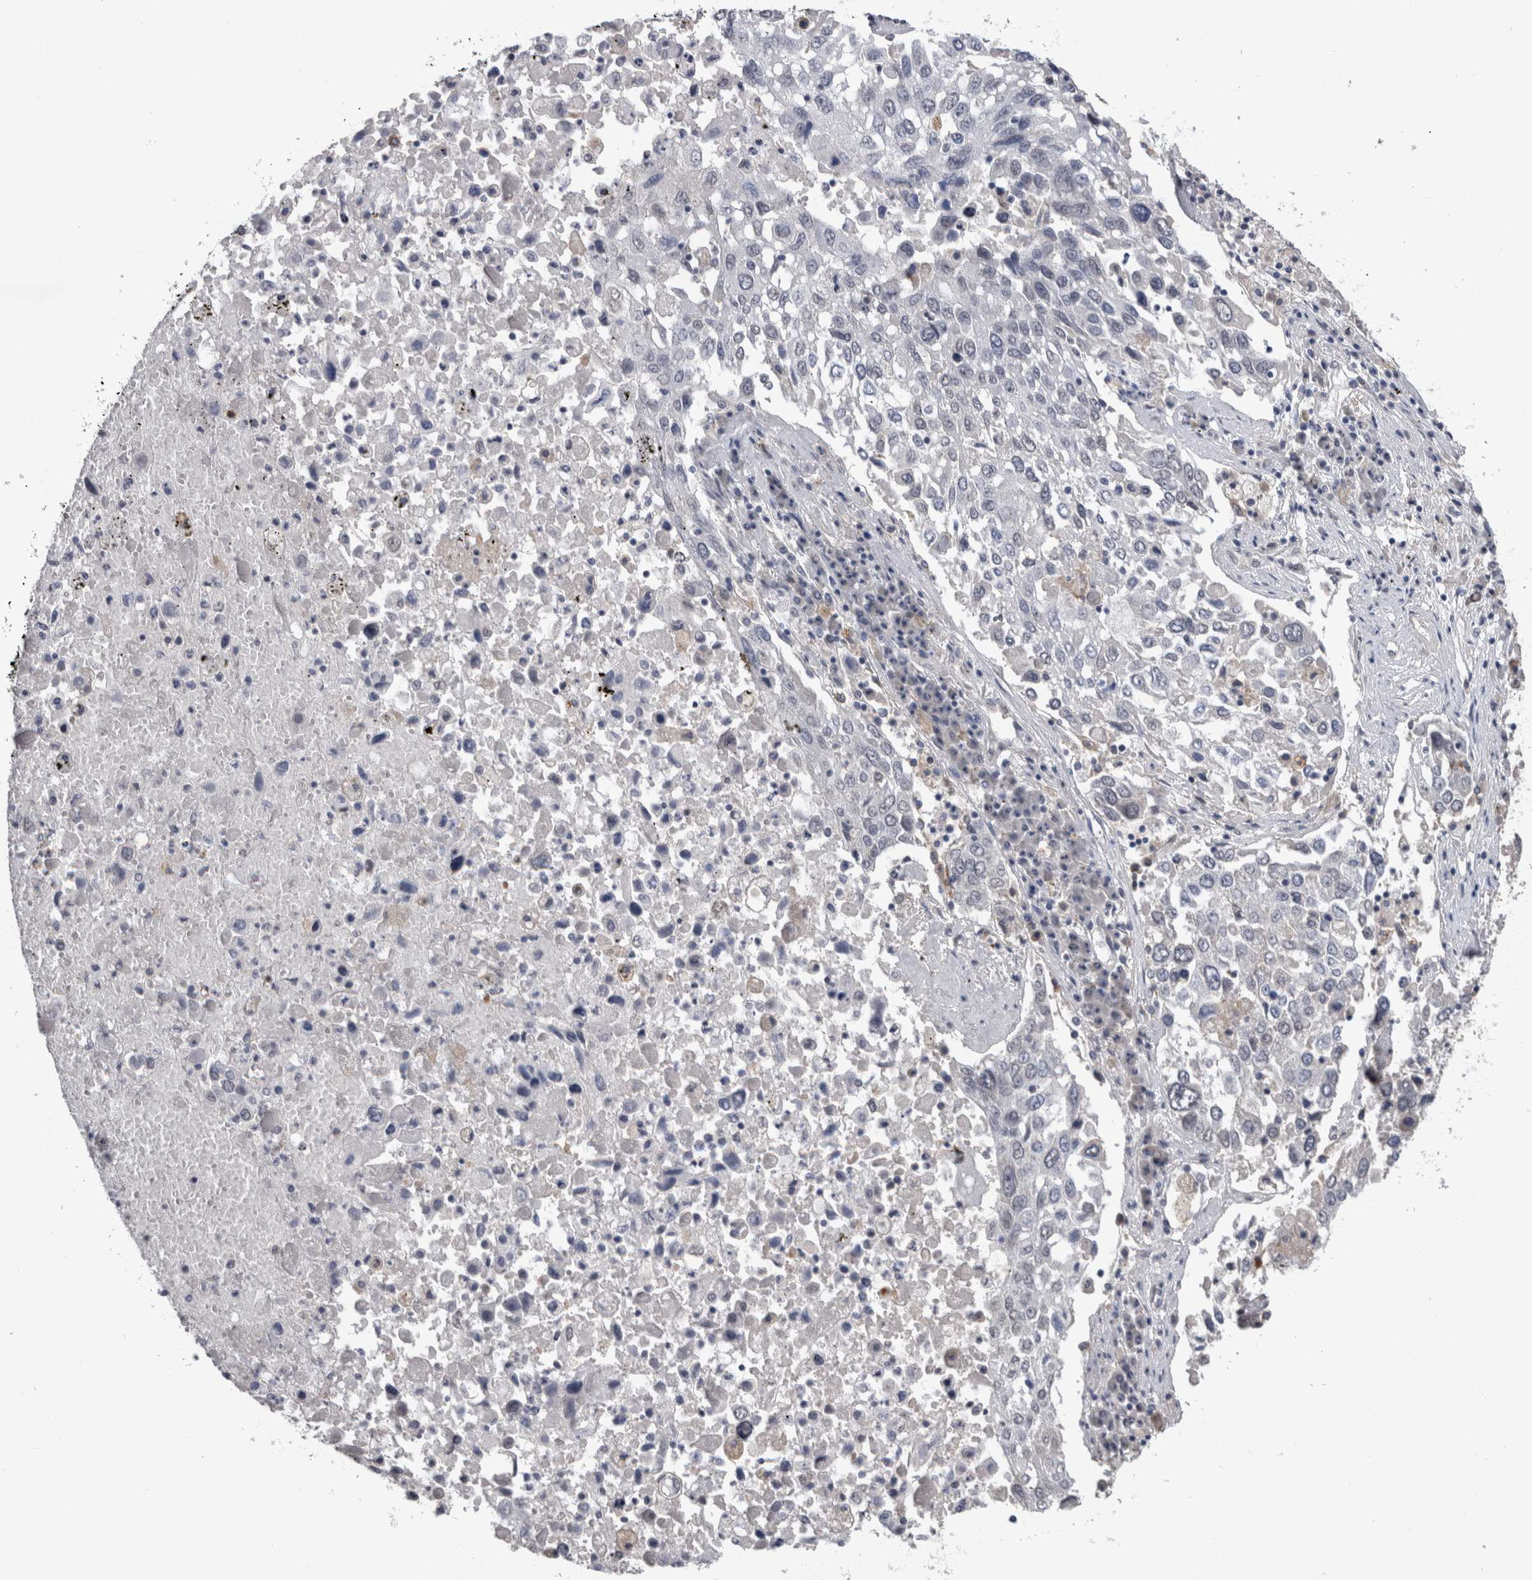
{"staining": {"intensity": "negative", "quantity": "none", "location": "none"}, "tissue": "lung cancer", "cell_type": "Tumor cells", "image_type": "cancer", "snomed": [{"axis": "morphology", "description": "Squamous cell carcinoma, NOS"}, {"axis": "topography", "description": "Lung"}], "caption": "Tumor cells are negative for brown protein staining in lung squamous cell carcinoma. (DAB immunohistochemistry (IHC) with hematoxylin counter stain).", "gene": "PAX5", "patient": {"sex": "male", "age": 65}}